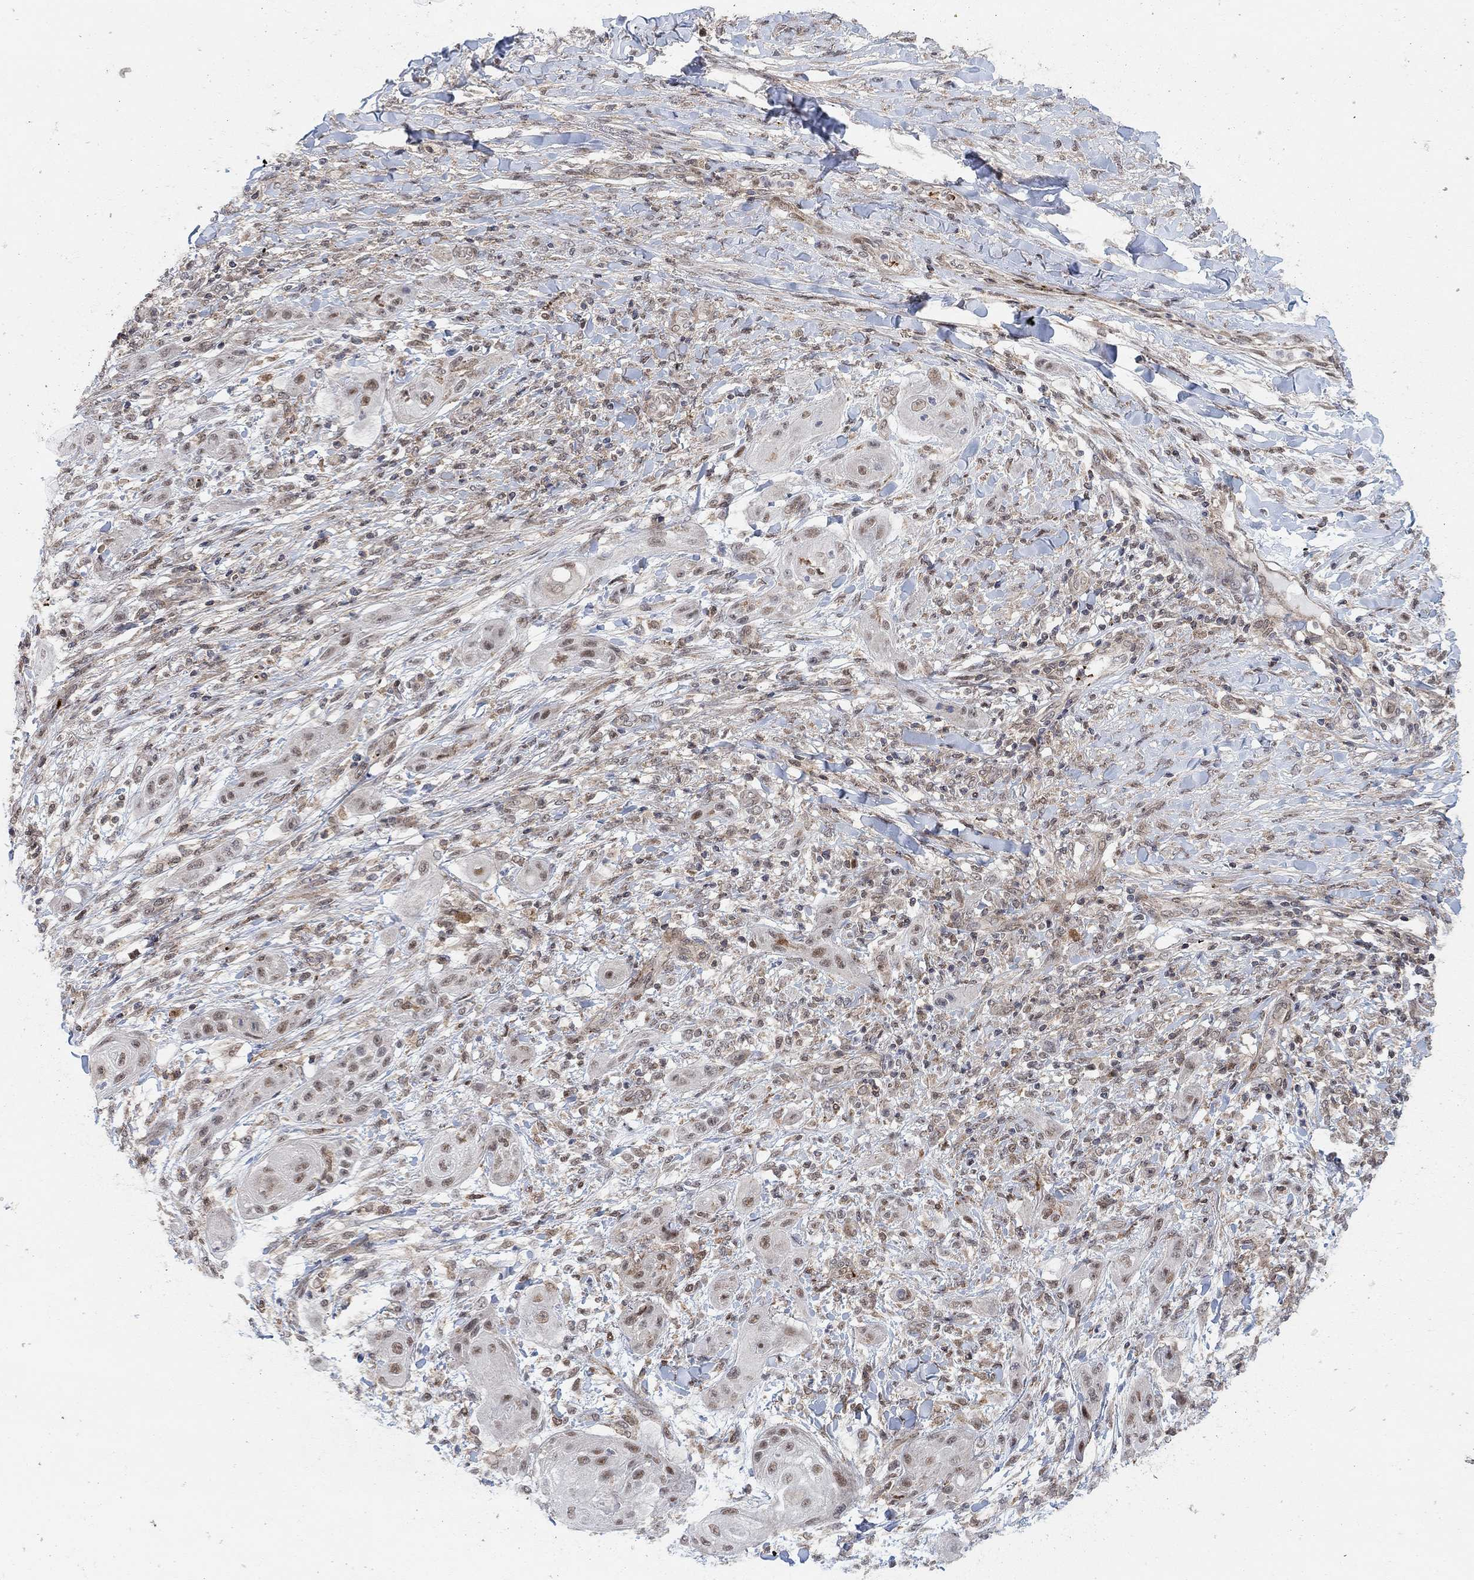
{"staining": {"intensity": "moderate", "quantity": "25%-75%", "location": "nuclear"}, "tissue": "skin cancer", "cell_type": "Tumor cells", "image_type": "cancer", "snomed": [{"axis": "morphology", "description": "Squamous cell carcinoma, NOS"}, {"axis": "topography", "description": "Skin"}], "caption": "Squamous cell carcinoma (skin) tissue demonstrates moderate nuclear positivity in approximately 25%-75% of tumor cells Immunohistochemistry stains the protein of interest in brown and the nuclei are stained blue.", "gene": "PWWP2B", "patient": {"sex": "male", "age": 62}}